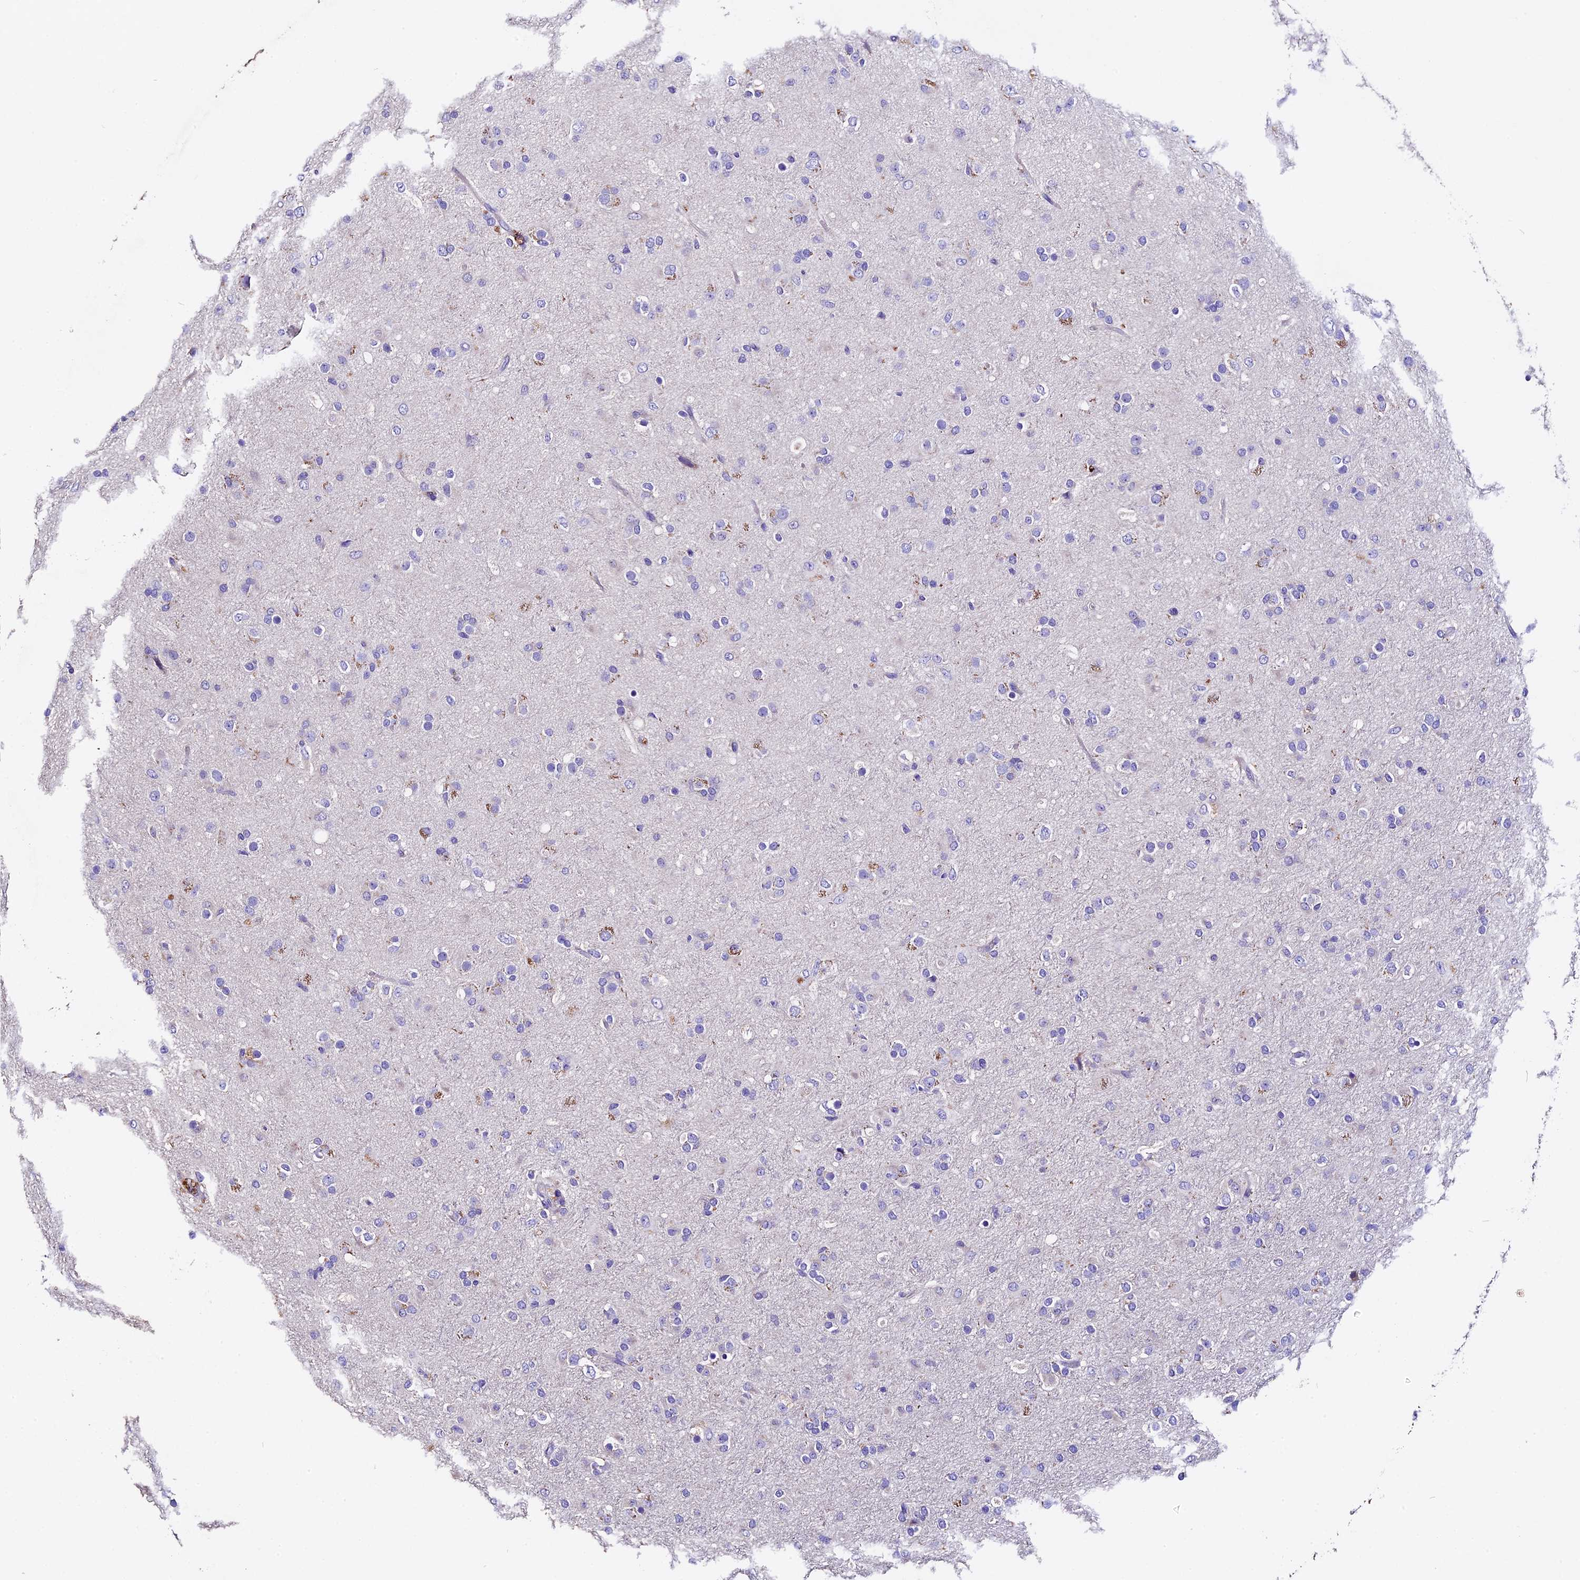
{"staining": {"intensity": "negative", "quantity": "none", "location": "none"}, "tissue": "glioma", "cell_type": "Tumor cells", "image_type": "cancer", "snomed": [{"axis": "morphology", "description": "Glioma, malignant, Low grade"}, {"axis": "topography", "description": "Brain"}], "caption": "Immunohistochemistry (IHC) of human malignant low-grade glioma reveals no expression in tumor cells. (Stains: DAB (3,3'-diaminobenzidine) immunohistochemistry (IHC) with hematoxylin counter stain, Microscopy: brightfield microscopy at high magnification).", "gene": "FBXW9", "patient": {"sex": "male", "age": 65}}